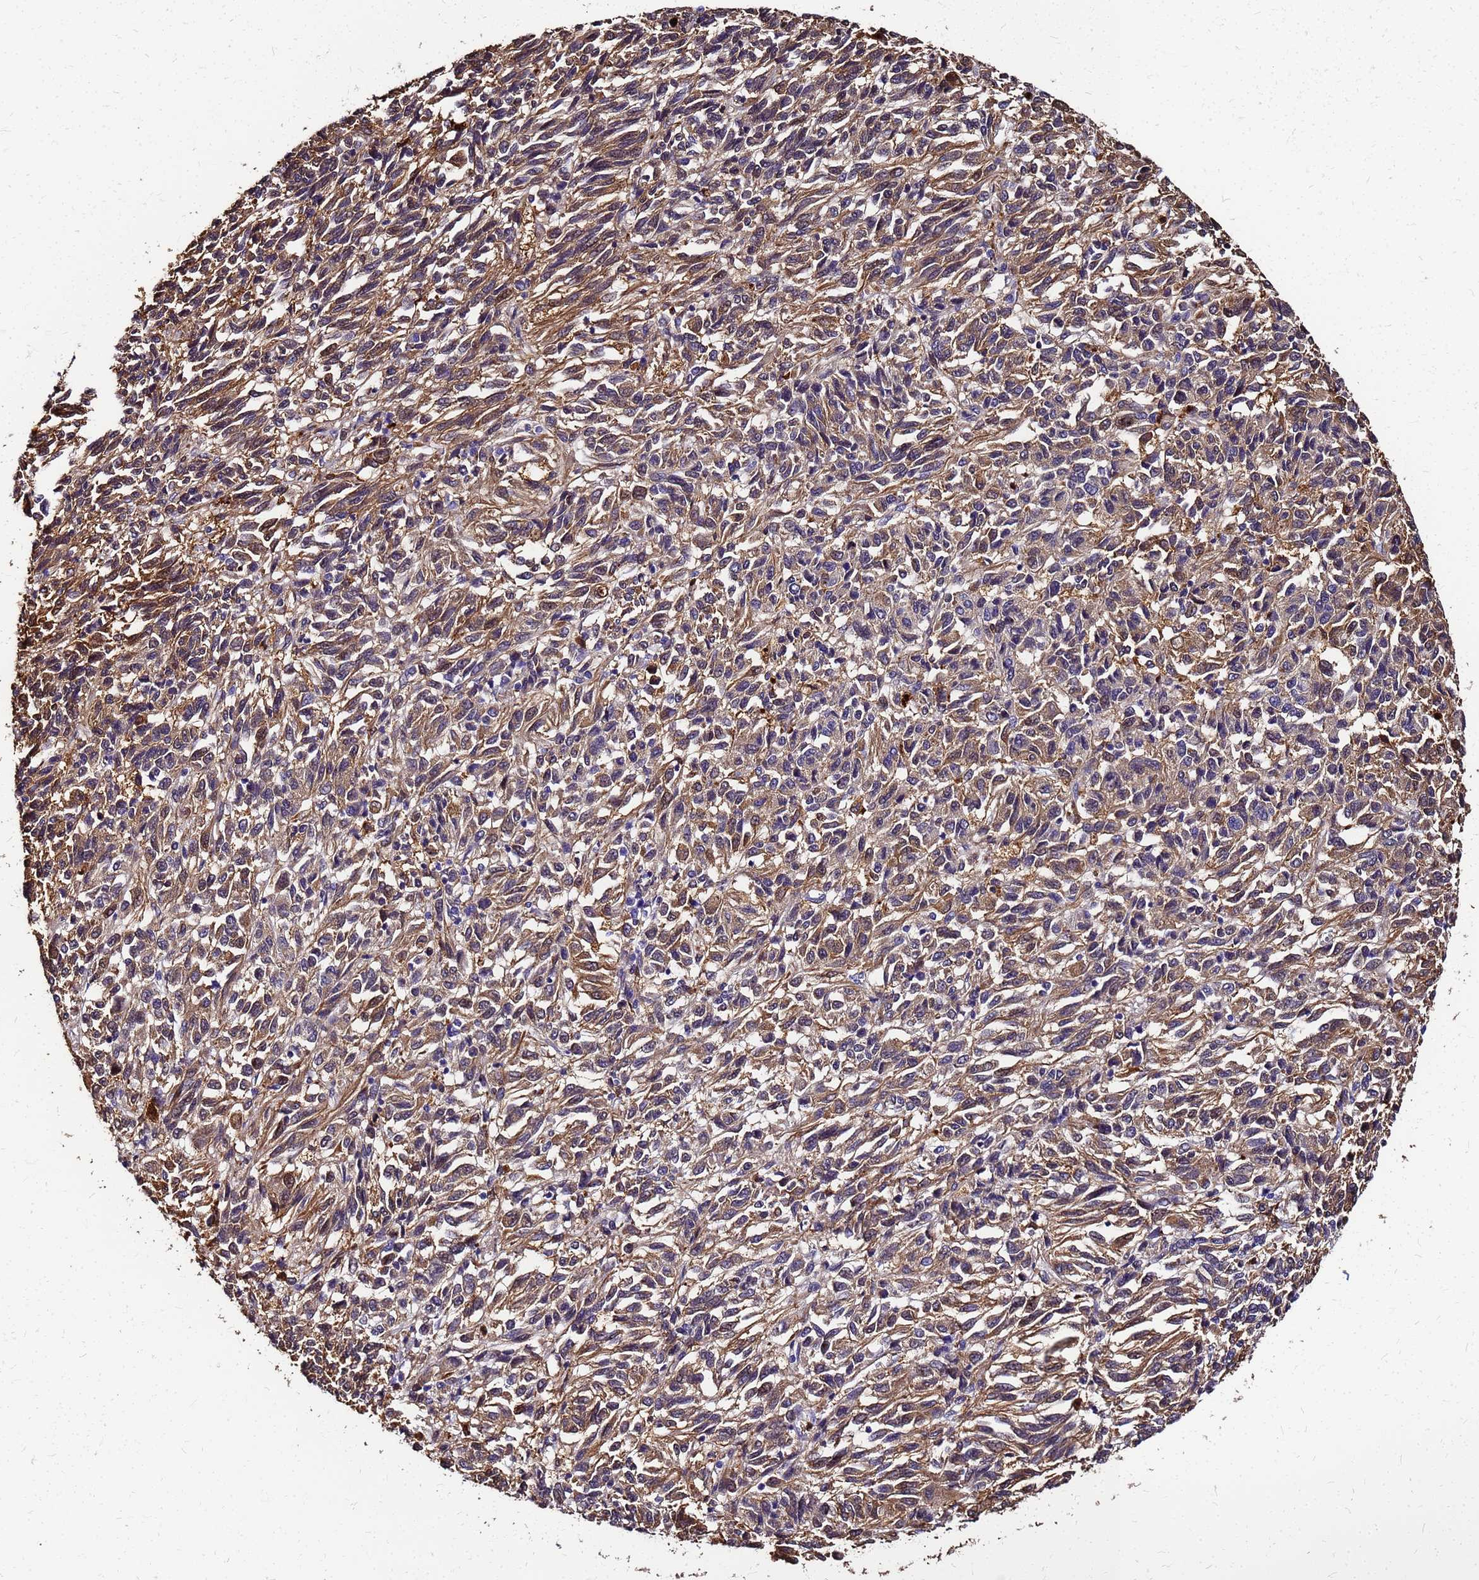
{"staining": {"intensity": "moderate", "quantity": "25%-75%", "location": "cytoplasmic/membranous"}, "tissue": "melanoma", "cell_type": "Tumor cells", "image_type": "cancer", "snomed": [{"axis": "morphology", "description": "Malignant melanoma, Metastatic site"}, {"axis": "topography", "description": "Lung"}], "caption": "Human melanoma stained for a protein (brown) shows moderate cytoplasmic/membranous positive positivity in approximately 25%-75% of tumor cells.", "gene": "S100A11", "patient": {"sex": "male", "age": 64}}